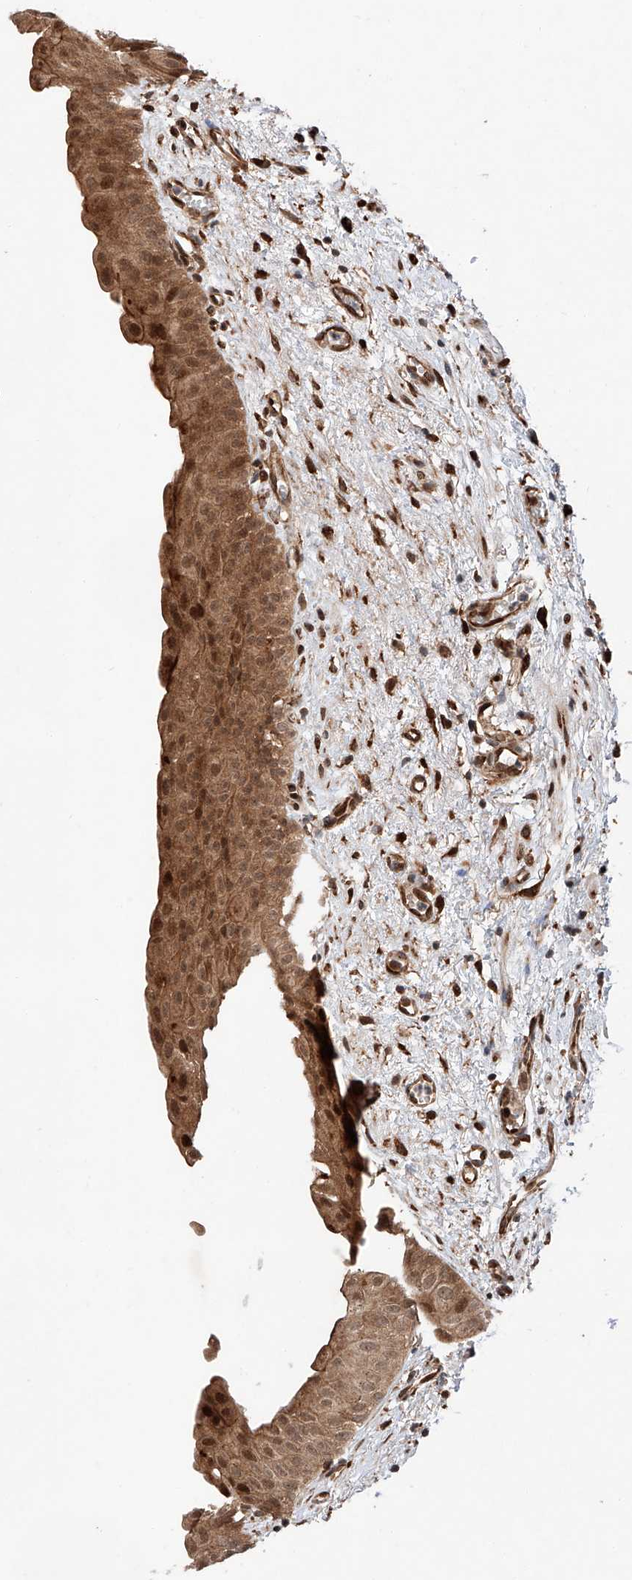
{"staining": {"intensity": "strong", "quantity": ">75%", "location": "cytoplasmic/membranous,nuclear"}, "tissue": "urinary bladder", "cell_type": "Urothelial cells", "image_type": "normal", "snomed": [{"axis": "morphology", "description": "Normal tissue, NOS"}, {"axis": "topography", "description": "Urinary bladder"}], "caption": "Urinary bladder stained with immunohistochemistry reveals strong cytoplasmic/membranous,nuclear positivity in about >75% of urothelial cells.", "gene": "ZFP28", "patient": {"sex": "male", "age": 51}}